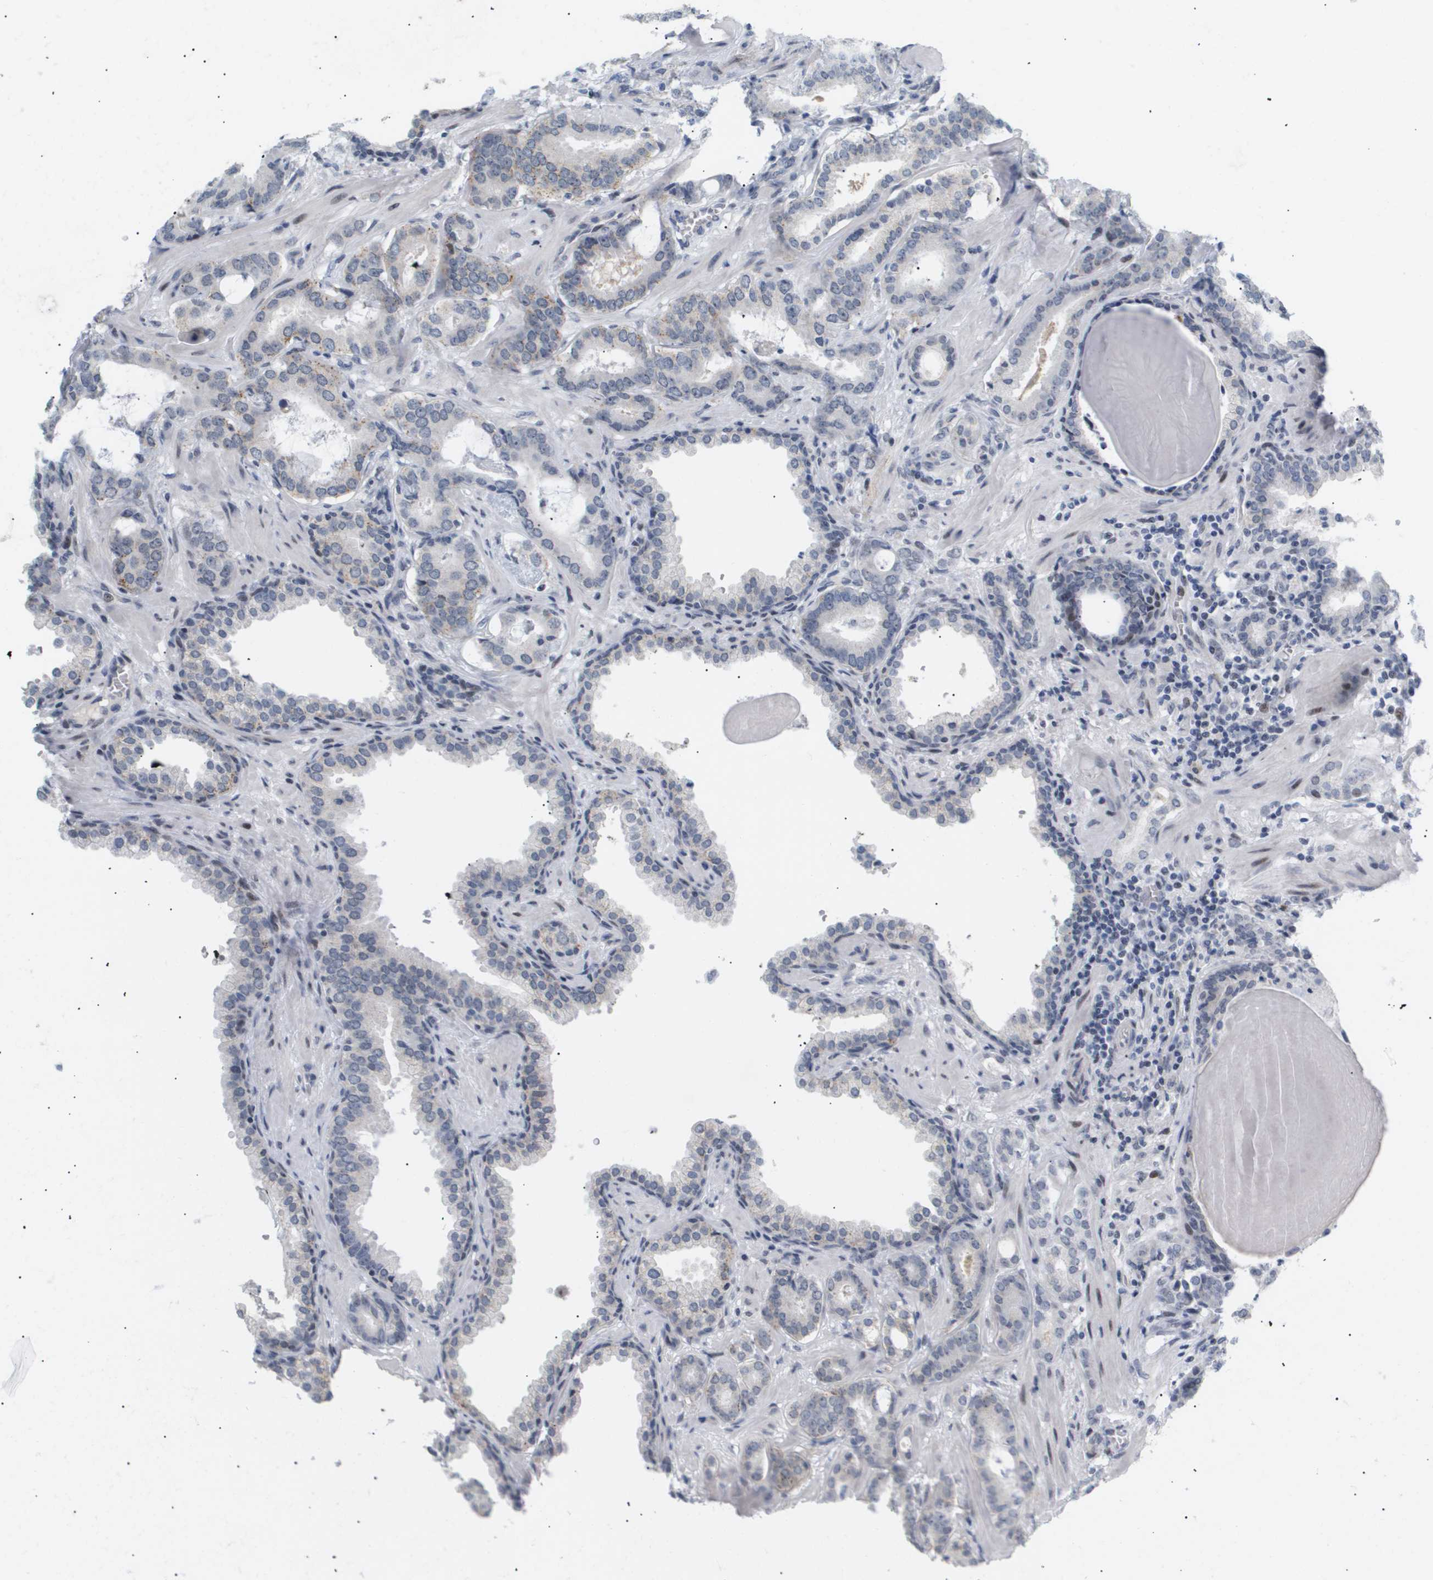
{"staining": {"intensity": "moderate", "quantity": "<25%", "location": "cytoplasmic/membranous"}, "tissue": "prostate cancer", "cell_type": "Tumor cells", "image_type": "cancer", "snomed": [{"axis": "morphology", "description": "Adenocarcinoma, Low grade"}, {"axis": "topography", "description": "Prostate"}], "caption": "Human prostate cancer stained with a protein marker exhibits moderate staining in tumor cells.", "gene": "PPARD", "patient": {"sex": "male", "age": 53}}